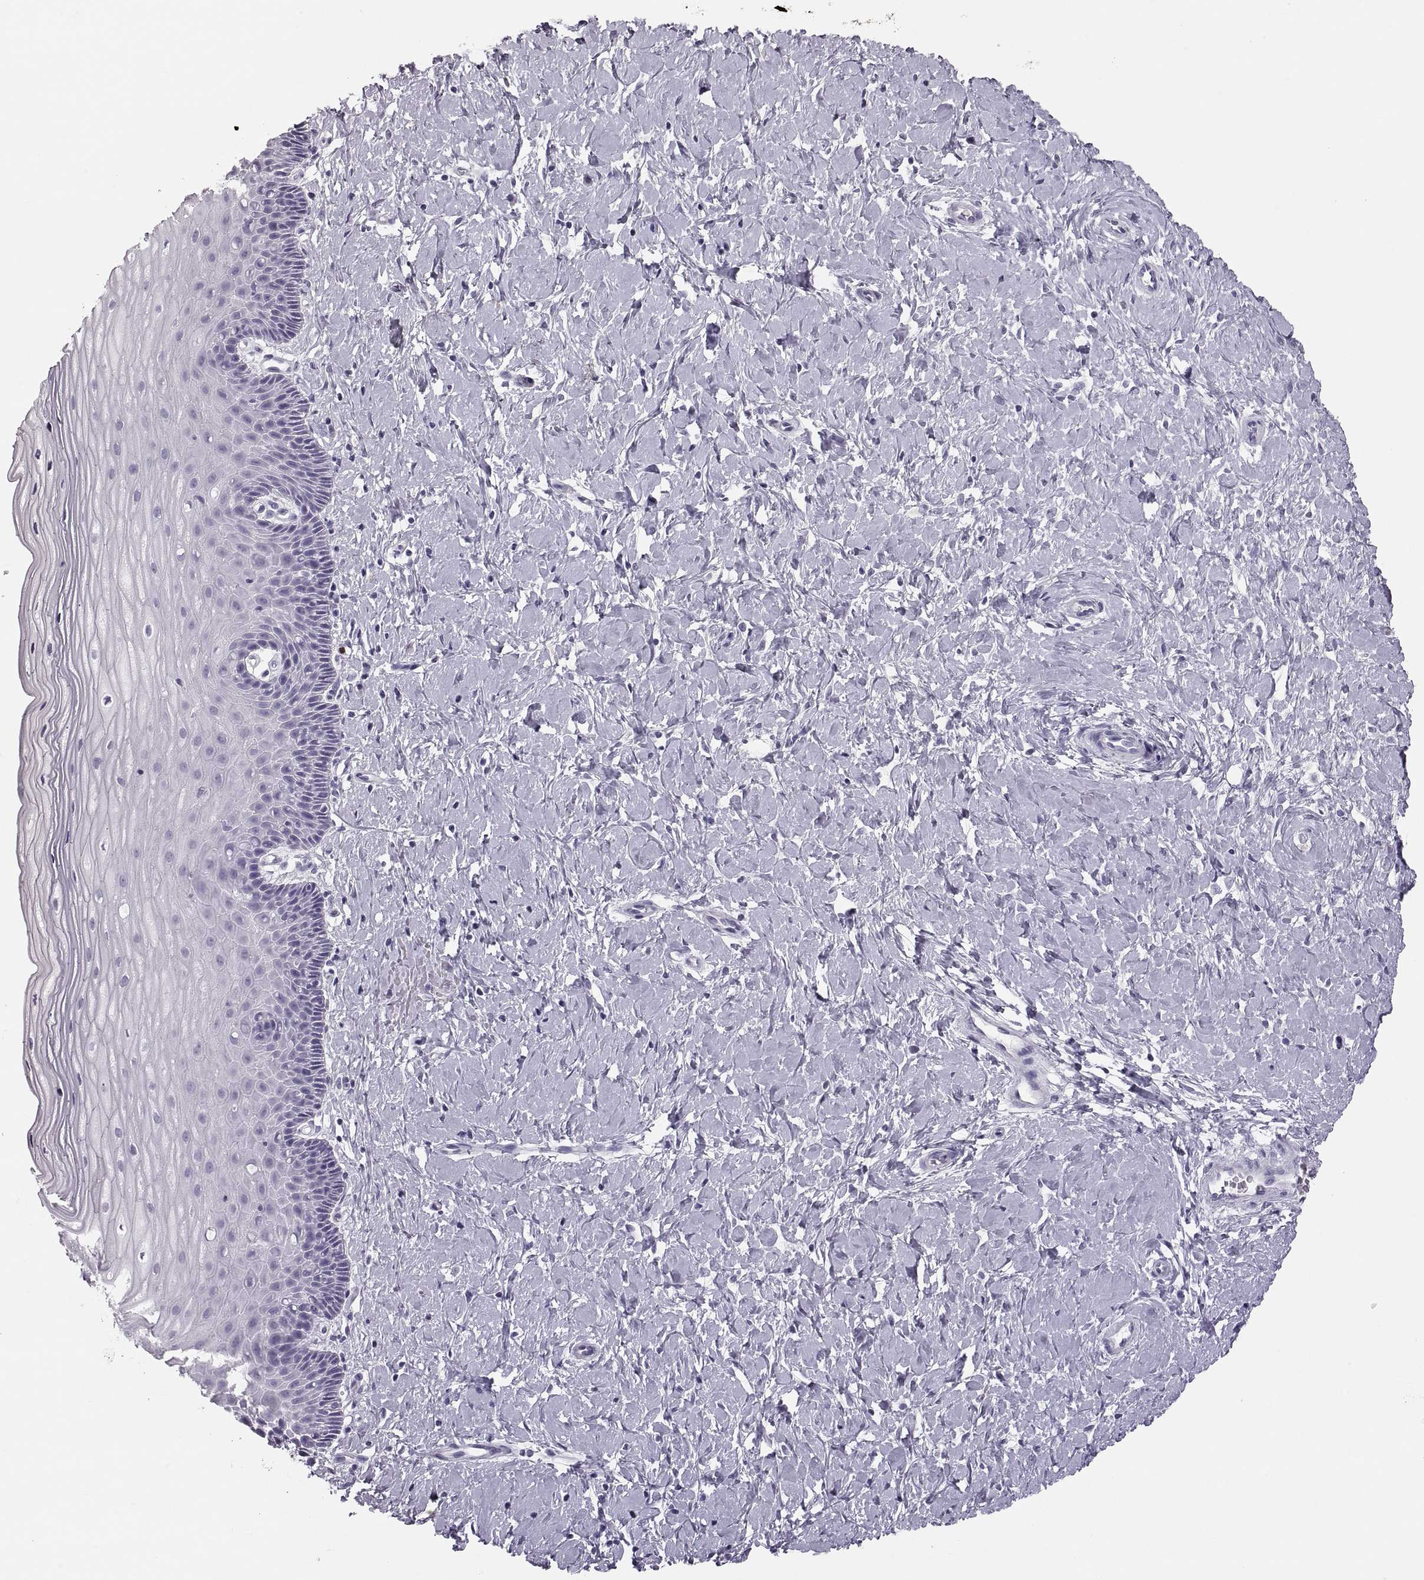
{"staining": {"intensity": "negative", "quantity": "none", "location": "none"}, "tissue": "cervix", "cell_type": "Glandular cells", "image_type": "normal", "snomed": [{"axis": "morphology", "description": "Normal tissue, NOS"}, {"axis": "topography", "description": "Cervix"}], "caption": "An immunohistochemistry (IHC) photomicrograph of benign cervix is shown. There is no staining in glandular cells of cervix.", "gene": "MILR1", "patient": {"sex": "female", "age": 37}}